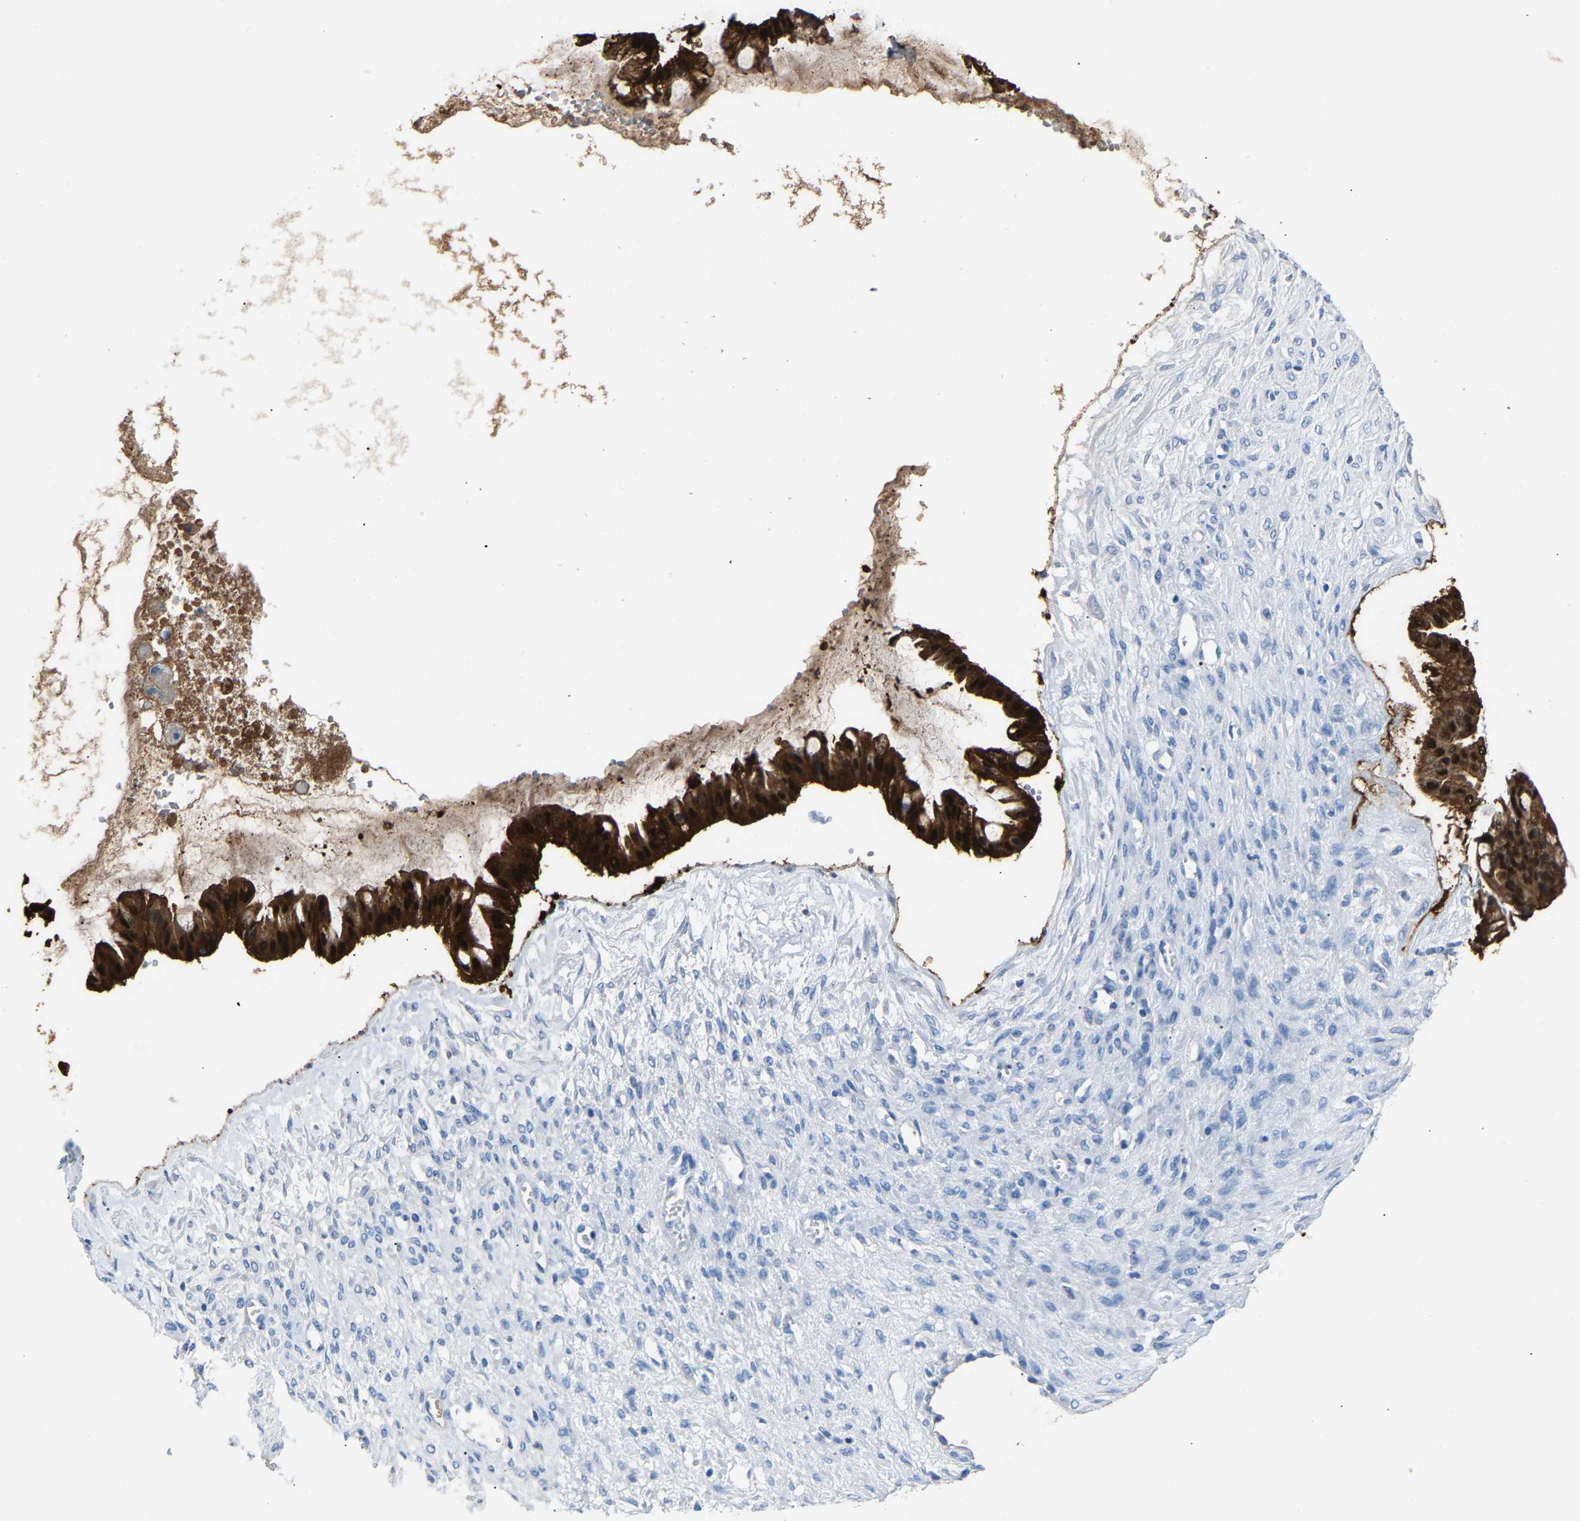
{"staining": {"intensity": "strong", "quantity": ">75%", "location": "cytoplasmic/membranous,nuclear"}, "tissue": "ovarian cancer", "cell_type": "Tumor cells", "image_type": "cancer", "snomed": [{"axis": "morphology", "description": "Cystadenocarcinoma, mucinous, NOS"}, {"axis": "topography", "description": "Ovary"}], "caption": "Ovarian mucinous cystadenocarcinoma stained for a protein demonstrates strong cytoplasmic/membranous and nuclear positivity in tumor cells.", "gene": "S100P", "patient": {"sex": "female", "age": 73}}